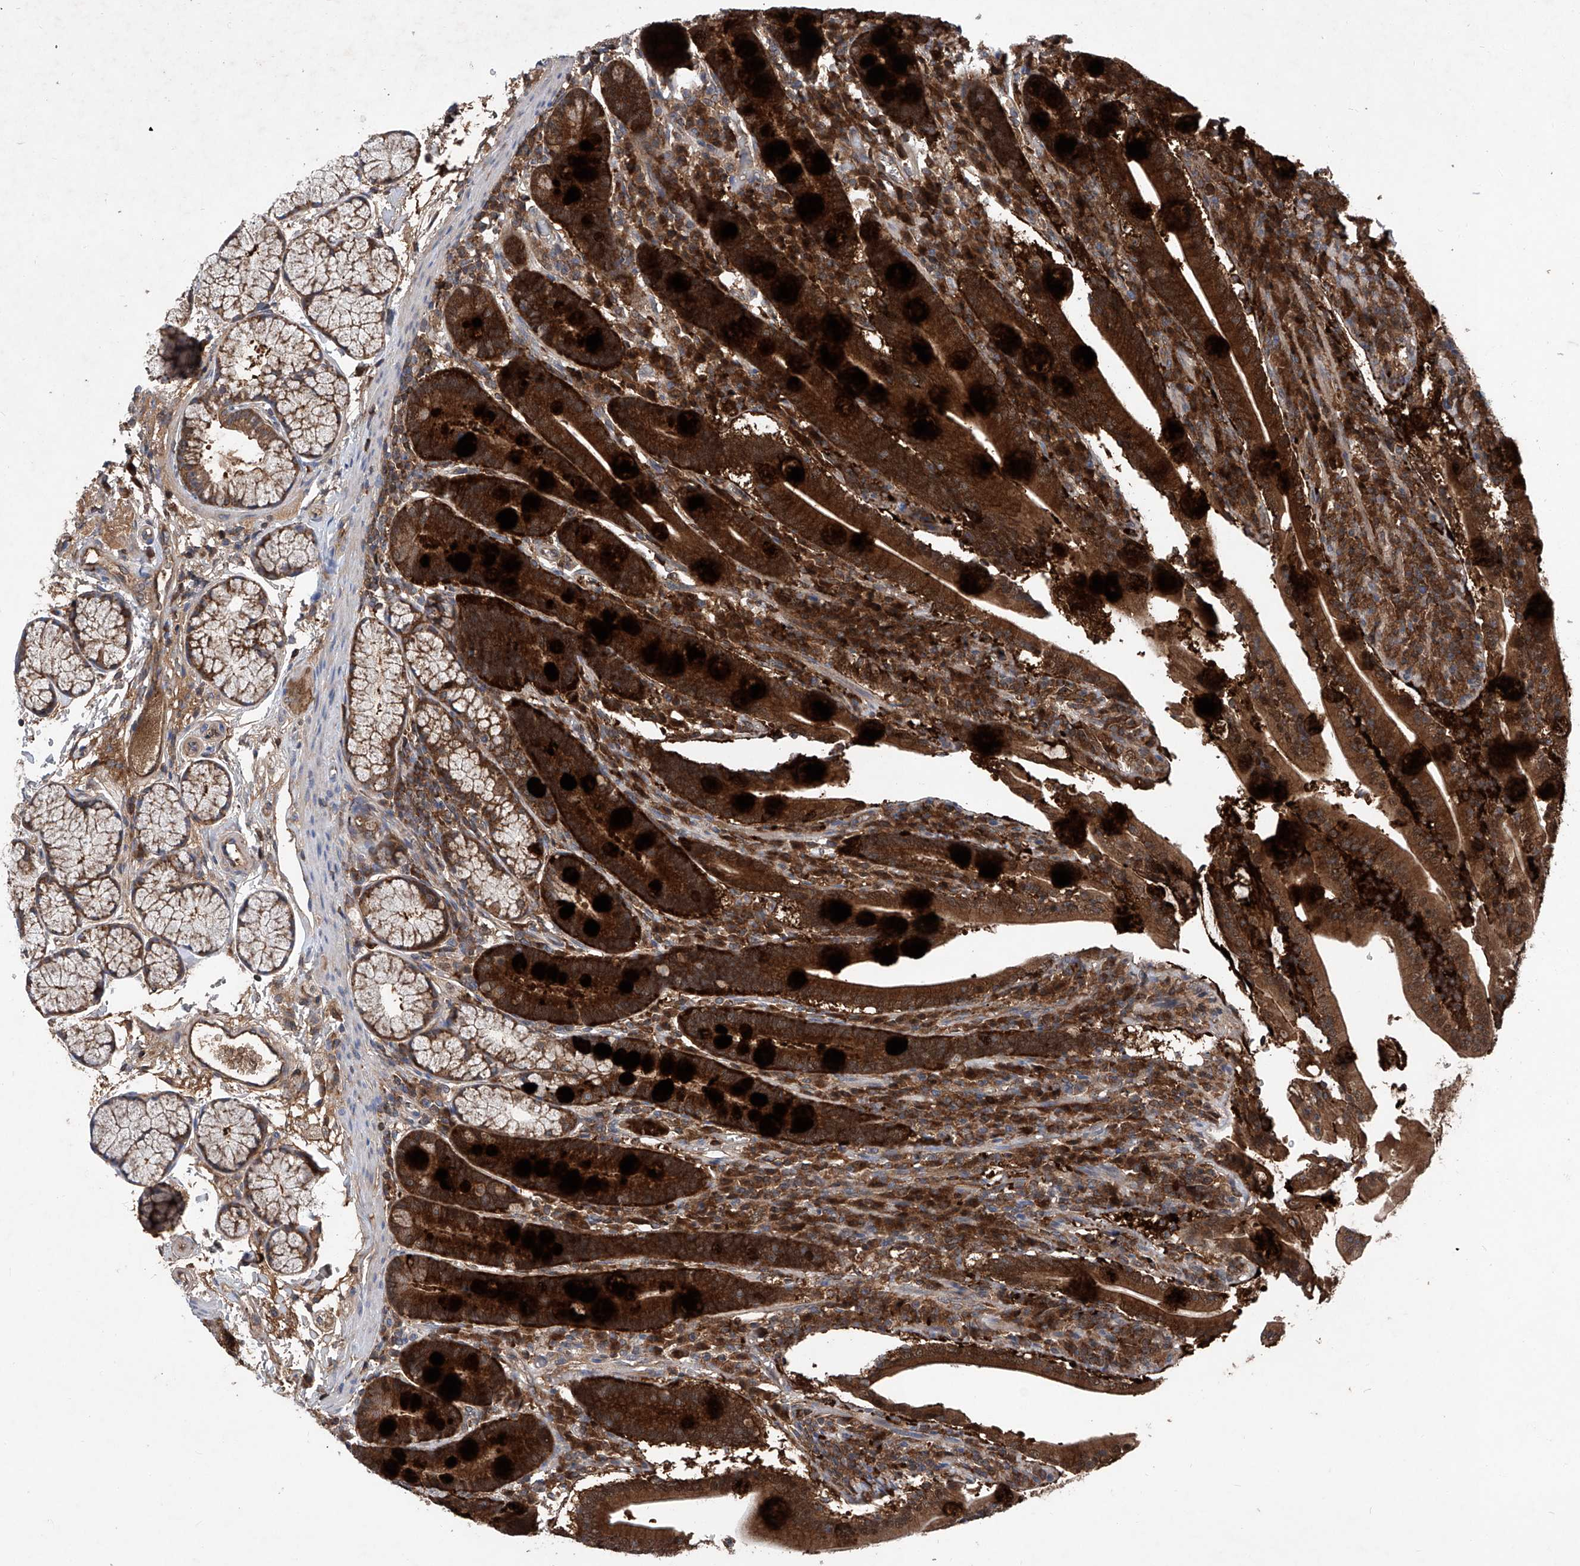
{"staining": {"intensity": "strong", "quantity": ">75%", "location": "cytoplasmic/membranous"}, "tissue": "duodenum", "cell_type": "Glandular cells", "image_type": "normal", "snomed": [{"axis": "morphology", "description": "Normal tissue, NOS"}, {"axis": "topography", "description": "Duodenum"}], "caption": "The immunohistochemical stain shows strong cytoplasmic/membranous expression in glandular cells of unremarkable duodenum. (Brightfield microscopy of DAB IHC at high magnification).", "gene": "ASCC3", "patient": {"sex": "male", "age": 35}}